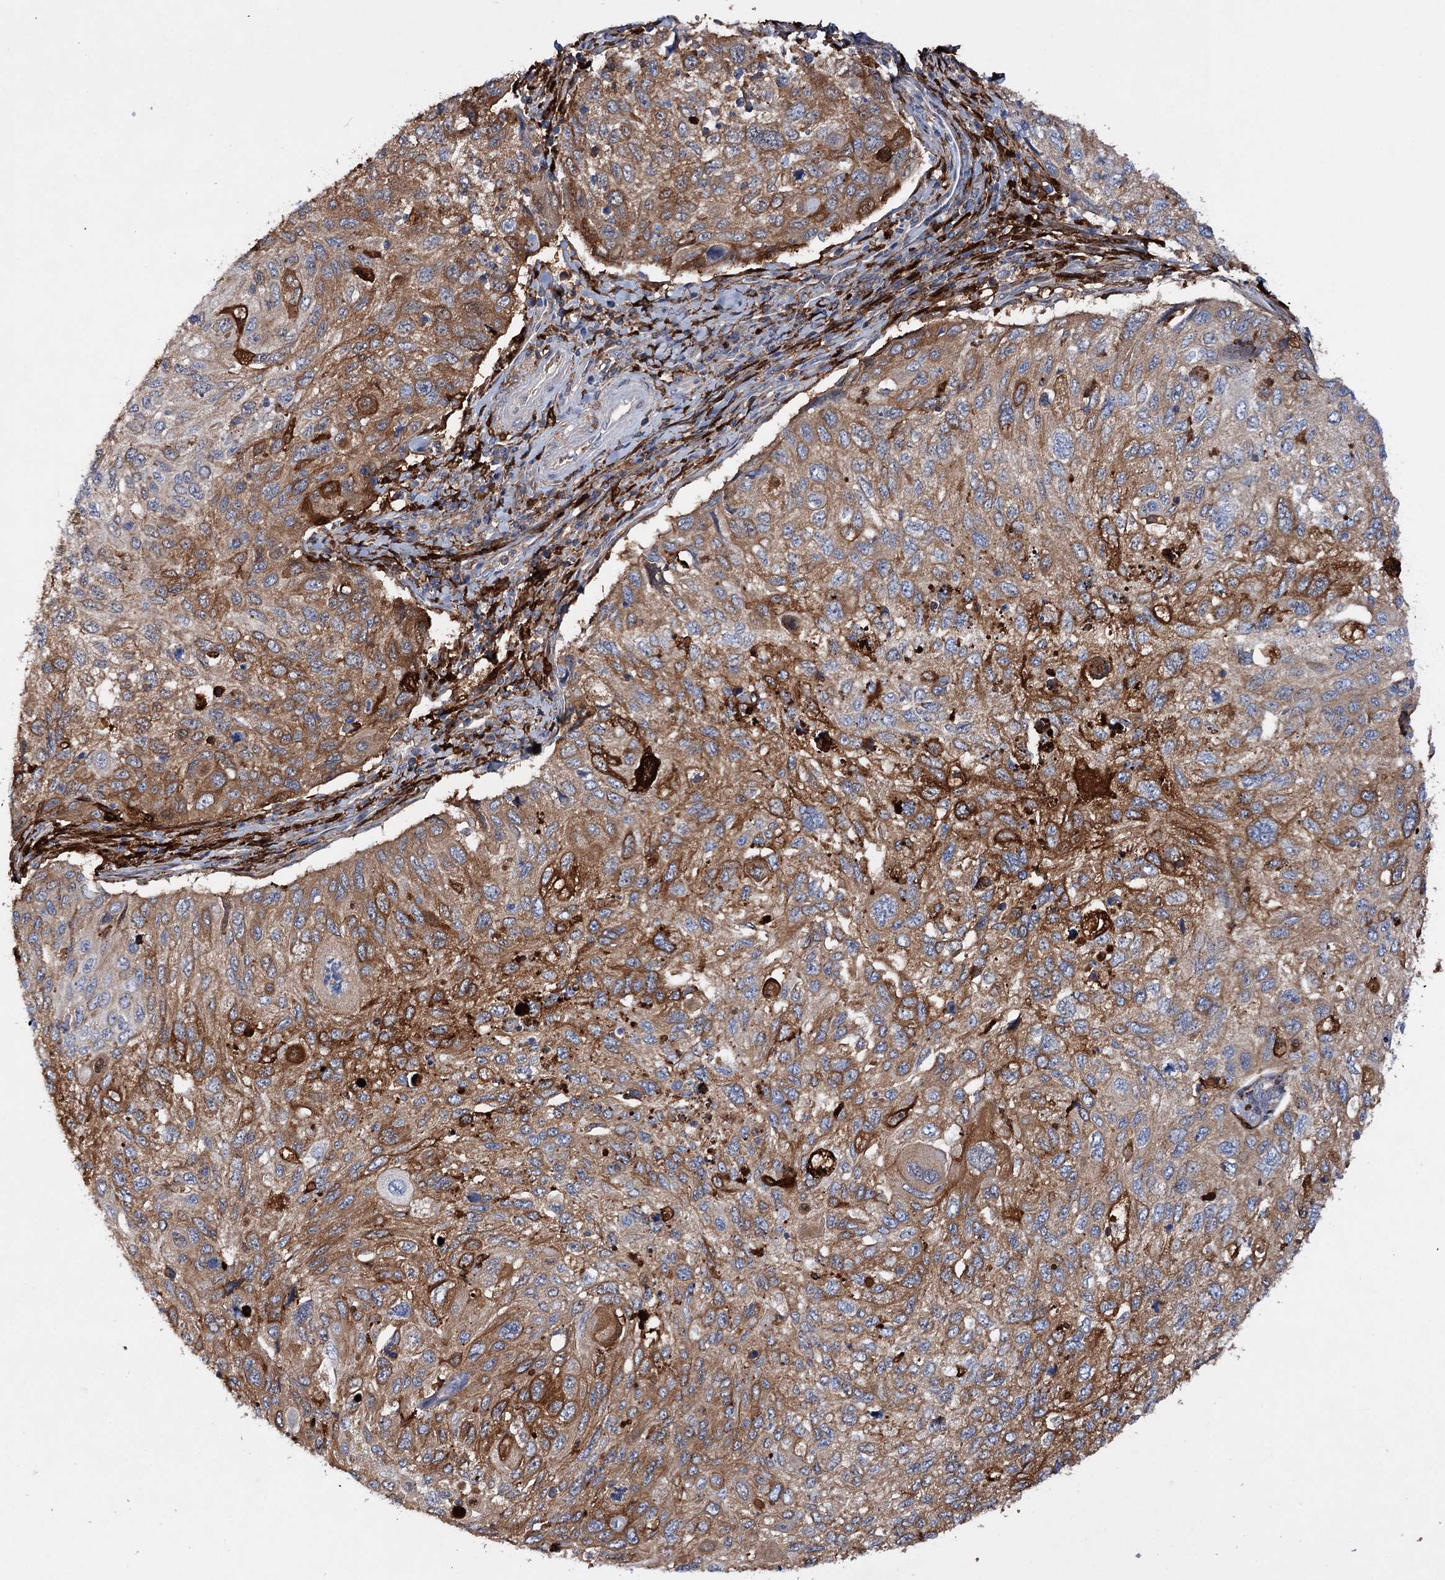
{"staining": {"intensity": "strong", "quantity": ">75%", "location": "cytoplasmic/membranous"}, "tissue": "cervical cancer", "cell_type": "Tumor cells", "image_type": "cancer", "snomed": [{"axis": "morphology", "description": "Squamous cell carcinoma, NOS"}, {"axis": "topography", "description": "Cervix"}], "caption": "Protein staining of cervical cancer tissue reveals strong cytoplasmic/membranous staining in about >75% of tumor cells.", "gene": "CFAP46", "patient": {"sex": "female", "age": 70}}